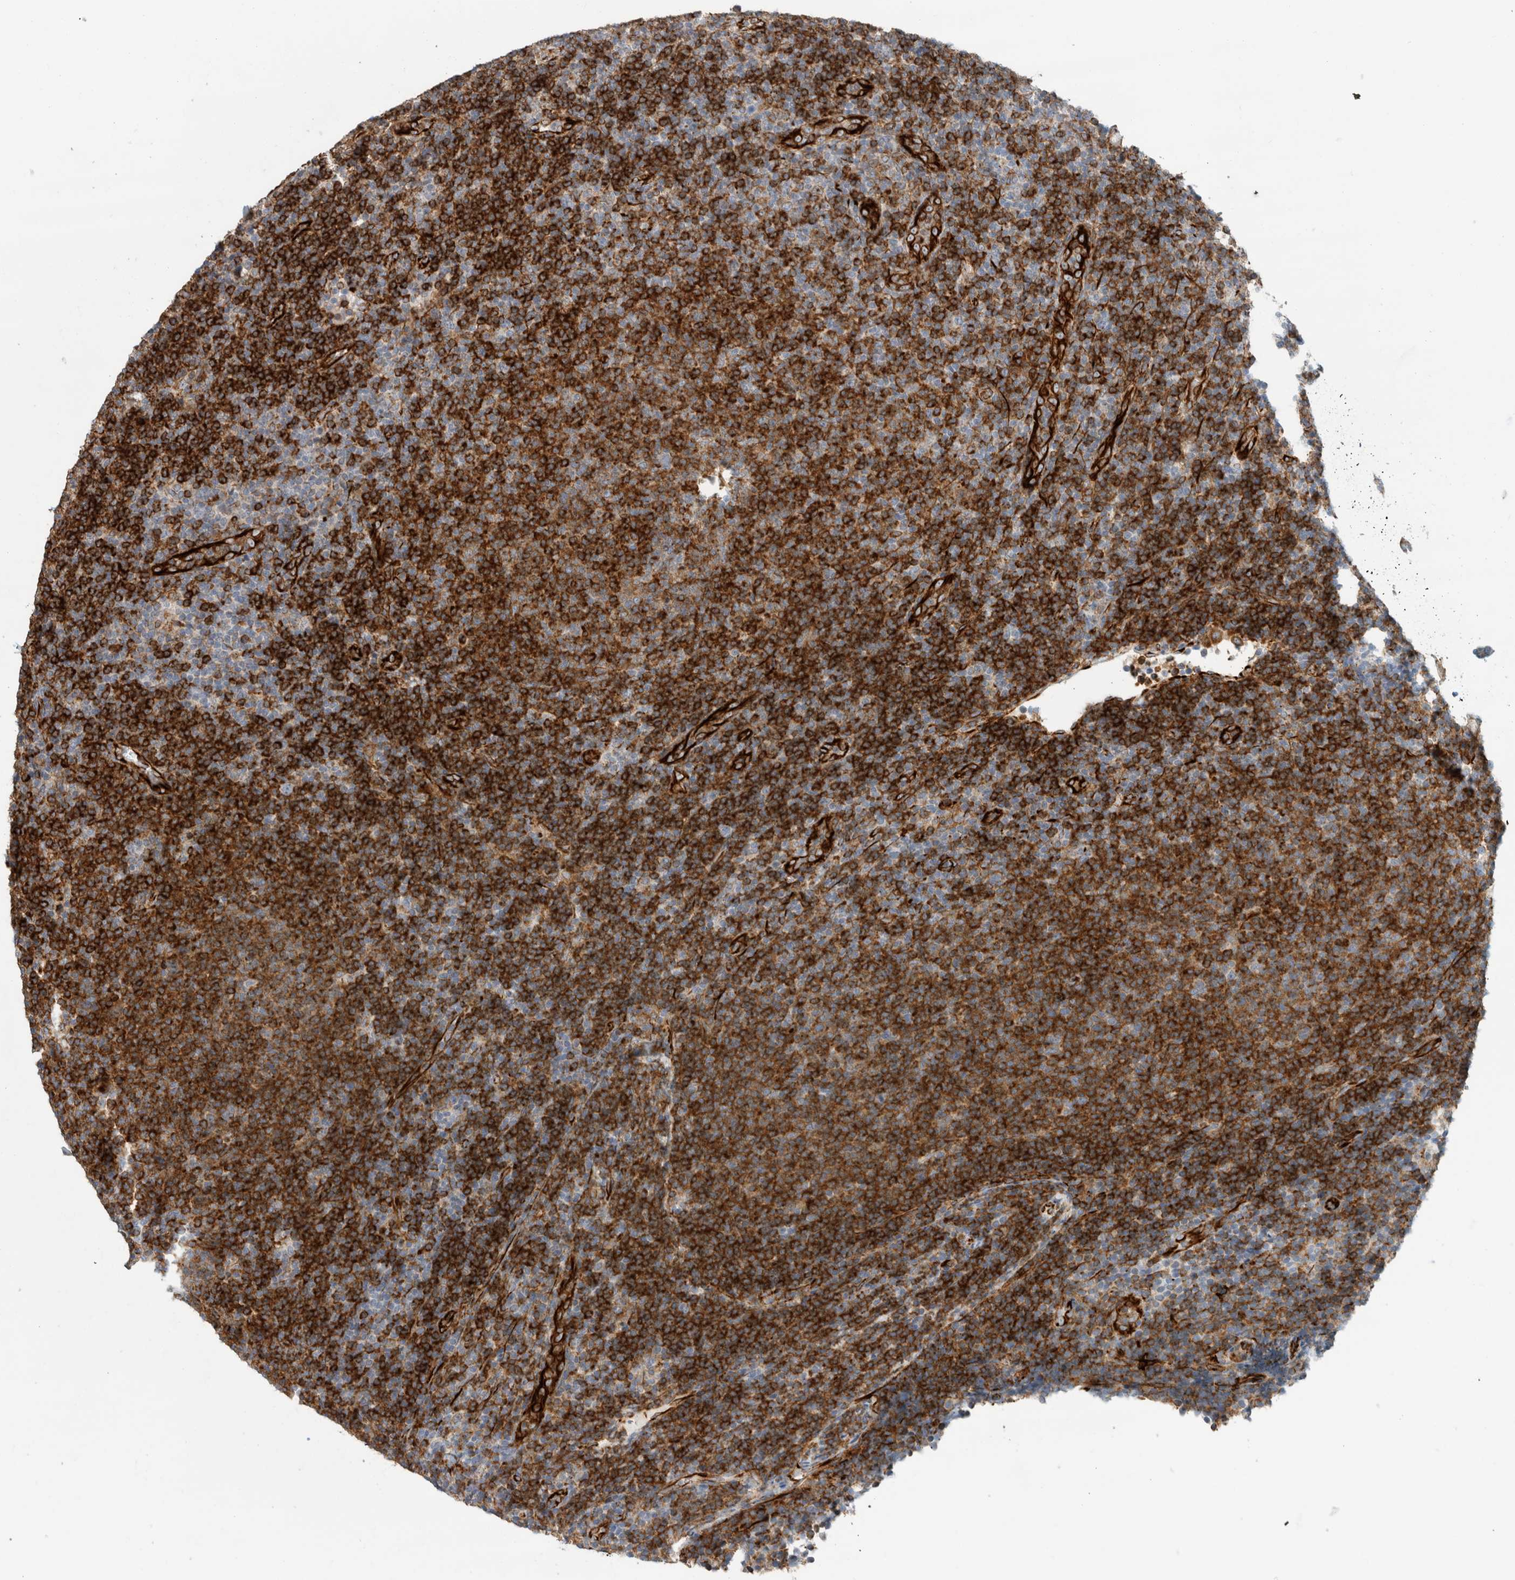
{"staining": {"intensity": "strong", "quantity": ">75%", "location": "cytoplasmic/membranous"}, "tissue": "lymphoma", "cell_type": "Tumor cells", "image_type": "cancer", "snomed": [{"axis": "morphology", "description": "Malignant lymphoma, non-Hodgkin's type, Low grade"}, {"axis": "topography", "description": "Lymph node"}], "caption": "Approximately >75% of tumor cells in lymphoma display strong cytoplasmic/membranous protein positivity as visualized by brown immunohistochemical staining.", "gene": "LY86", "patient": {"sex": "male", "age": 66}}